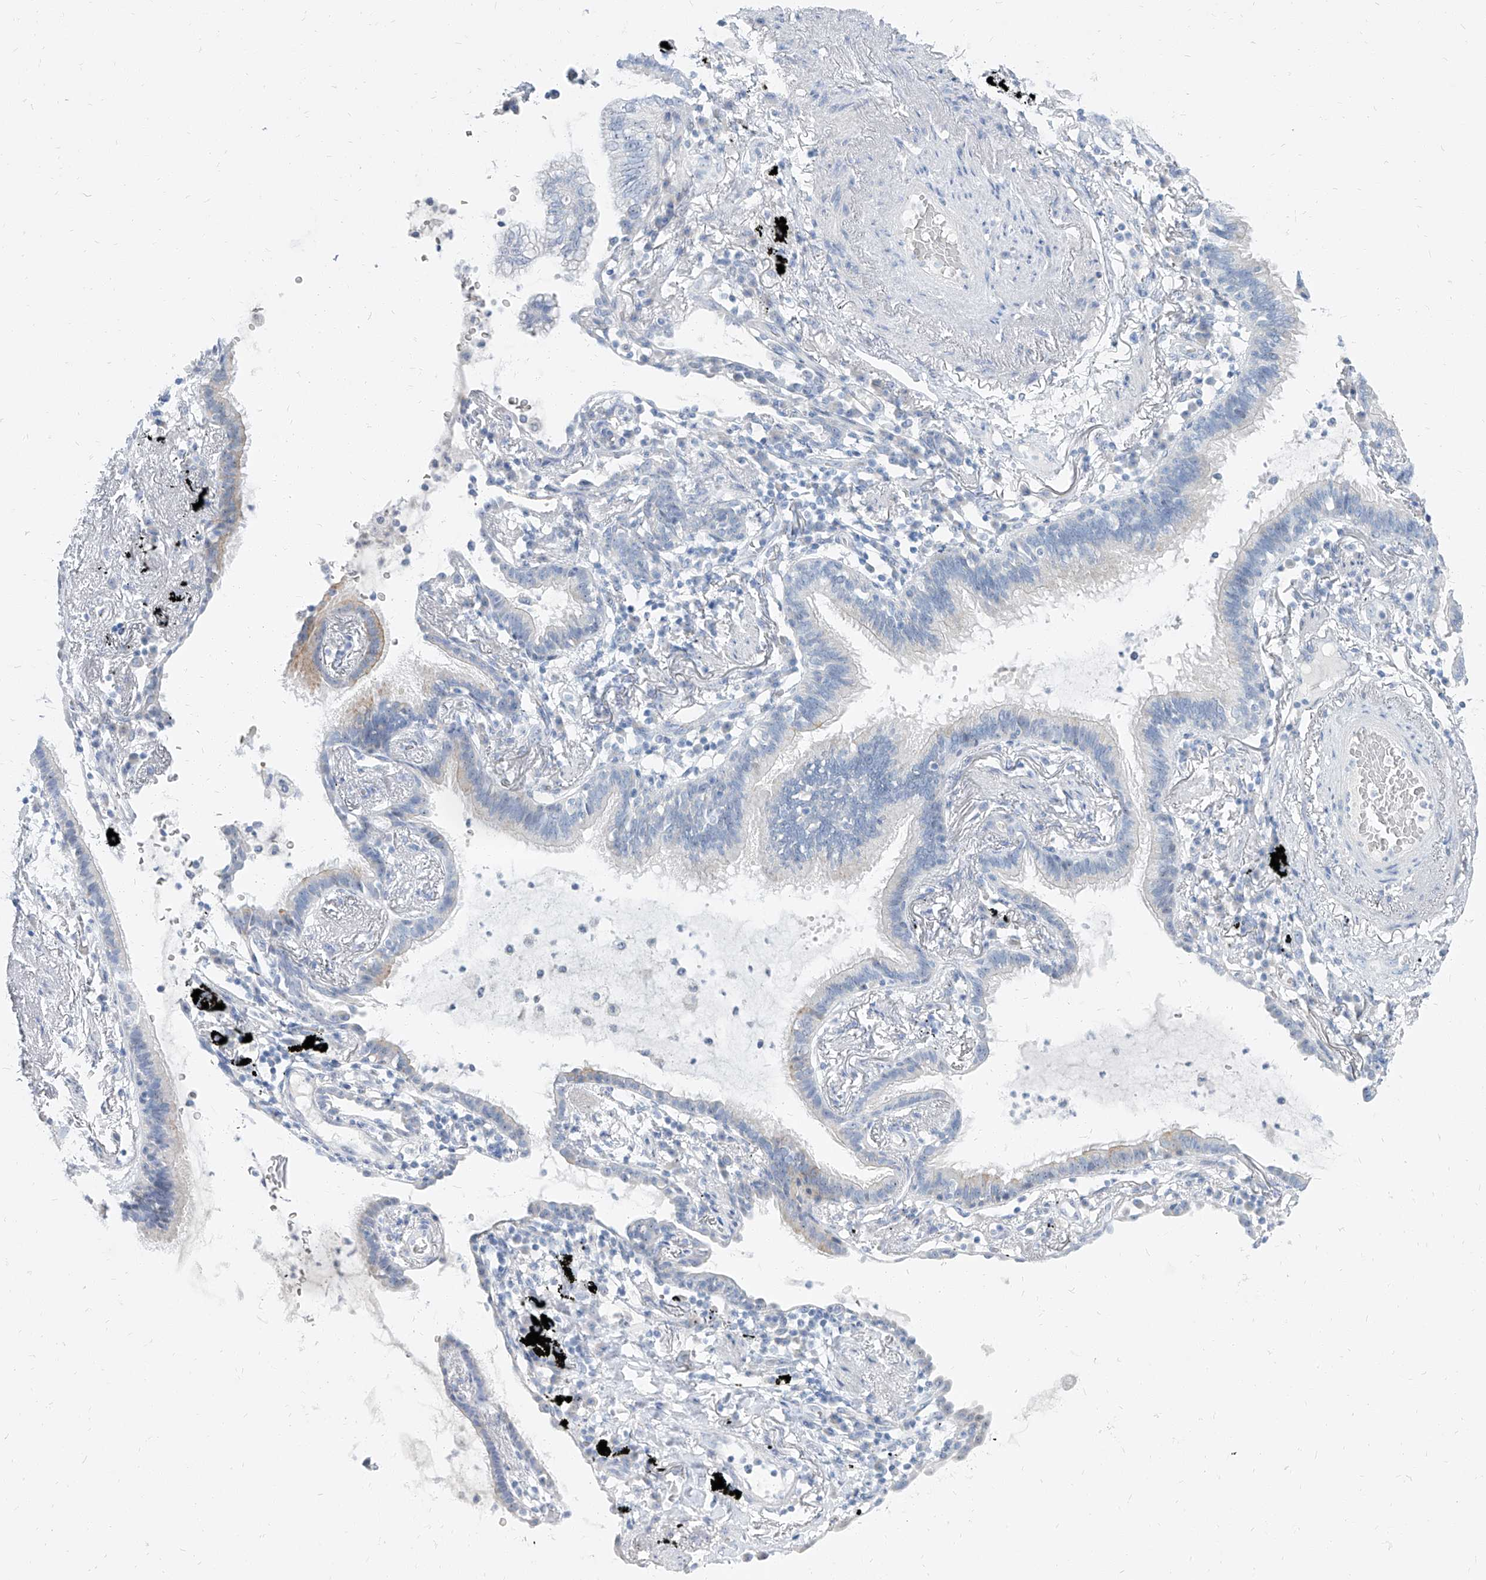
{"staining": {"intensity": "negative", "quantity": "none", "location": "none"}, "tissue": "lung cancer", "cell_type": "Tumor cells", "image_type": "cancer", "snomed": [{"axis": "morphology", "description": "Adenocarcinoma, NOS"}, {"axis": "topography", "description": "Lung"}], "caption": "Protein analysis of adenocarcinoma (lung) shows no significant expression in tumor cells.", "gene": "TXLNB", "patient": {"sex": "female", "age": 70}}